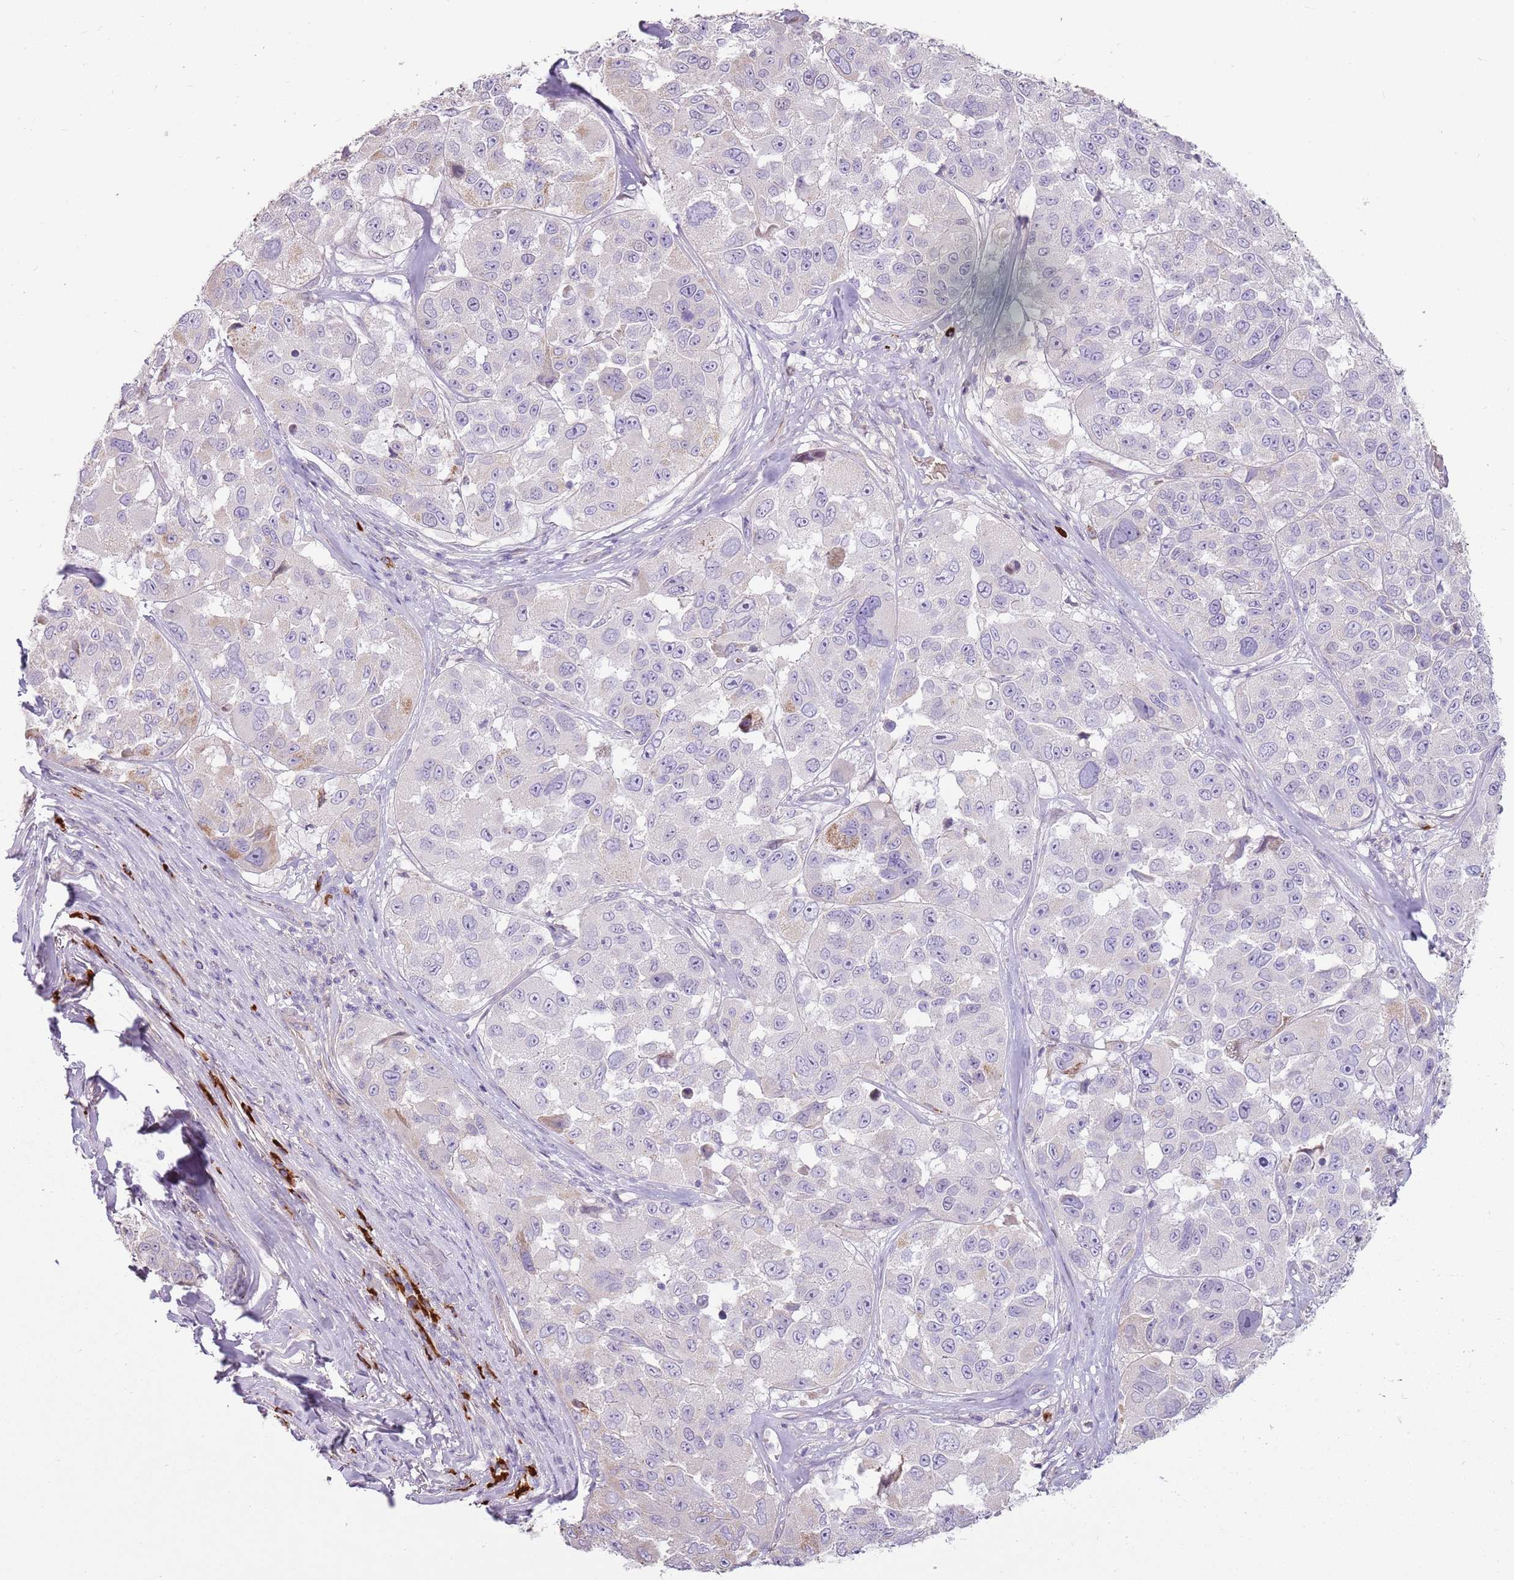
{"staining": {"intensity": "negative", "quantity": "none", "location": "none"}, "tissue": "melanoma", "cell_type": "Tumor cells", "image_type": "cancer", "snomed": [{"axis": "morphology", "description": "Malignant melanoma, NOS"}, {"axis": "topography", "description": "Skin"}], "caption": "There is no significant expression in tumor cells of malignant melanoma.", "gene": "MCUB", "patient": {"sex": "female", "age": 66}}